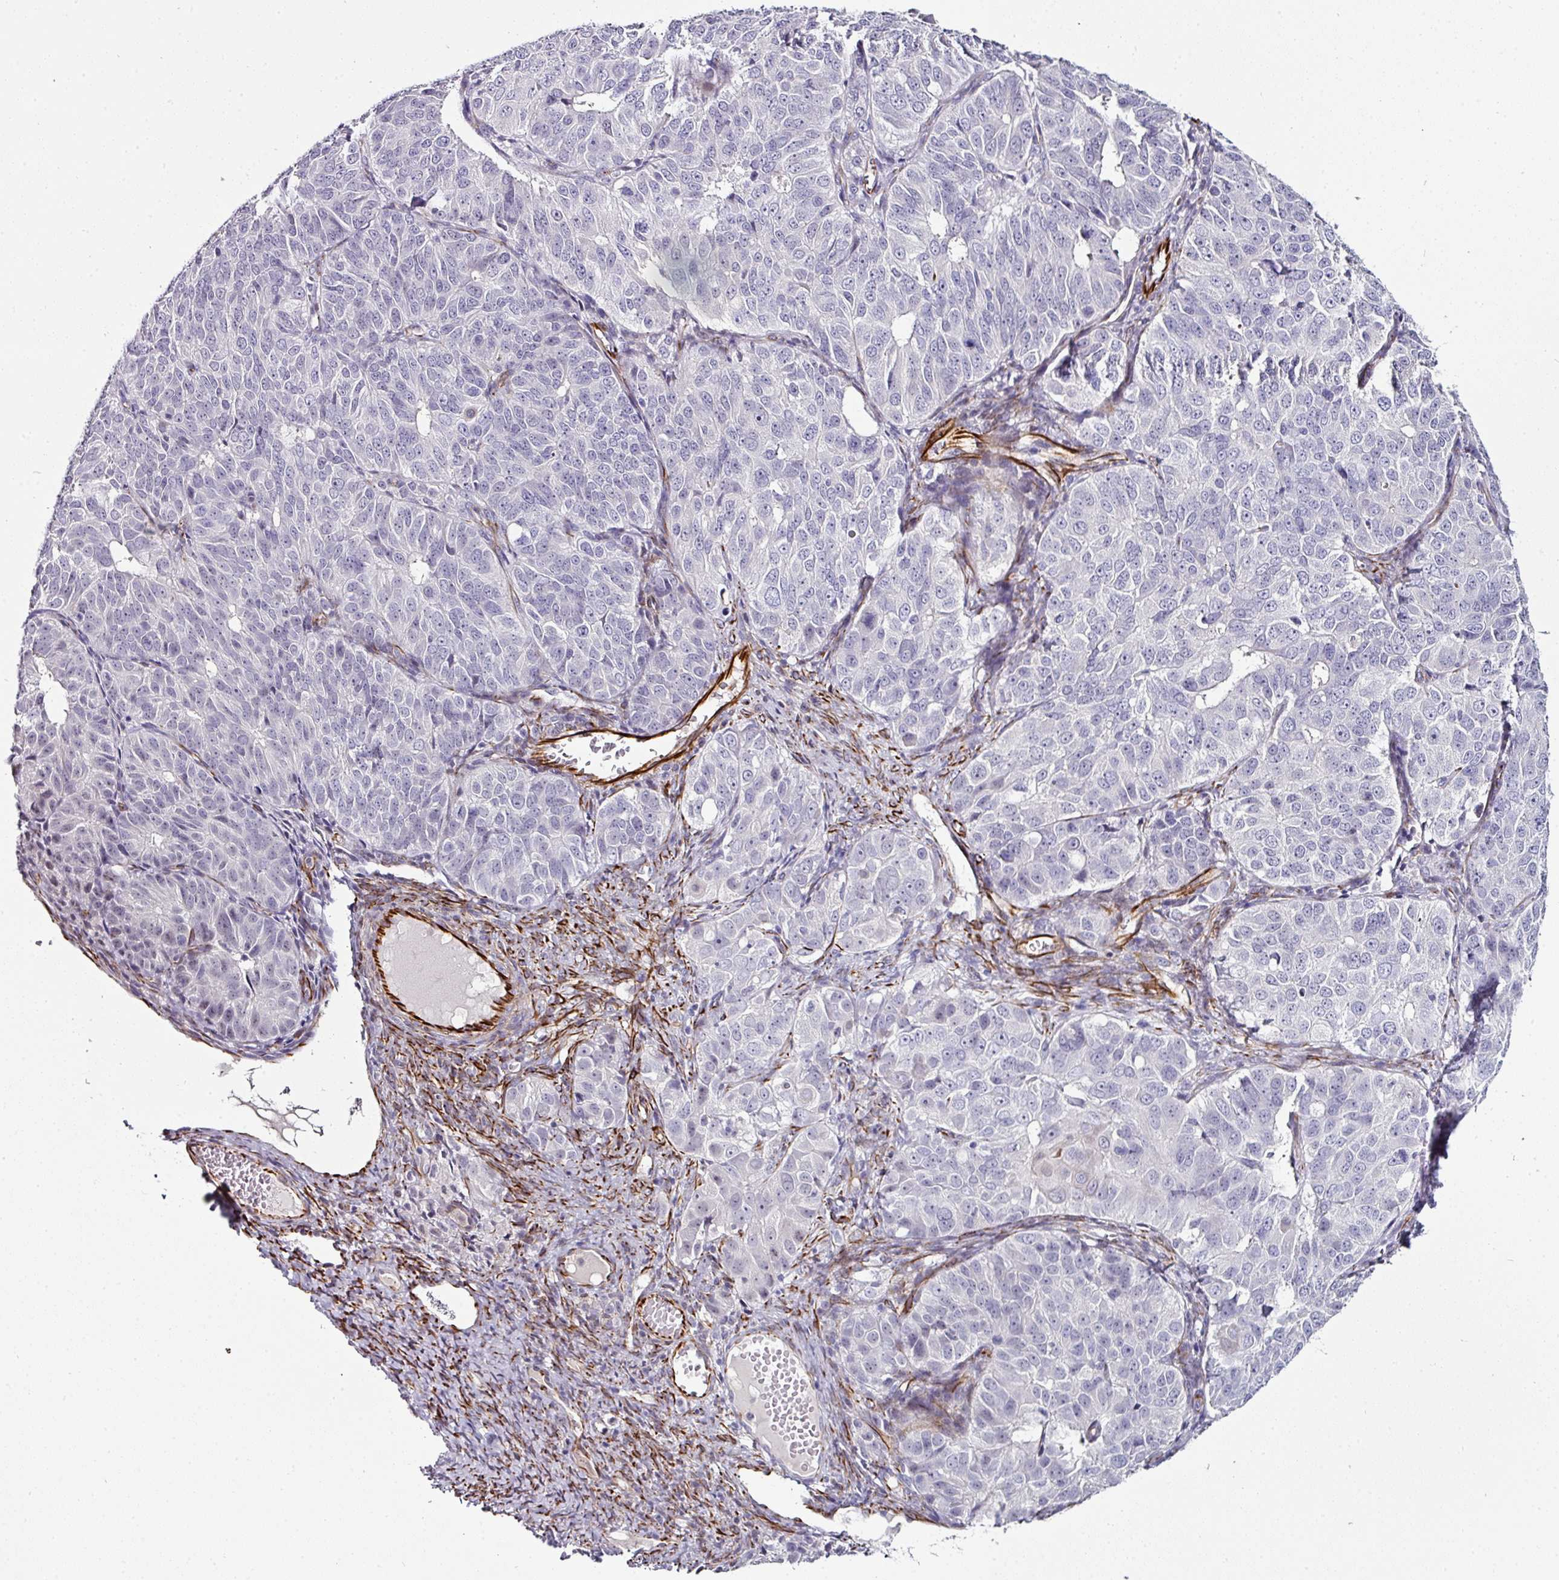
{"staining": {"intensity": "negative", "quantity": "none", "location": "none"}, "tissue": "ovarian cancer", "cell_type": "Tumor cells", "image_type": "cancer", "snomed": [{"axis": "morphology", "description": "Carcinoma, endometroid"}, {"axis": "topography", "description": "Ovary"}], "caption": "A high-resolution image shows IHC staining of endometroid carcinoma (ovarian), which demonstrates no significant expression in tumor cells.", "gene": "TMPRSS9", "patient": {"sex": "female", "age": 51}}